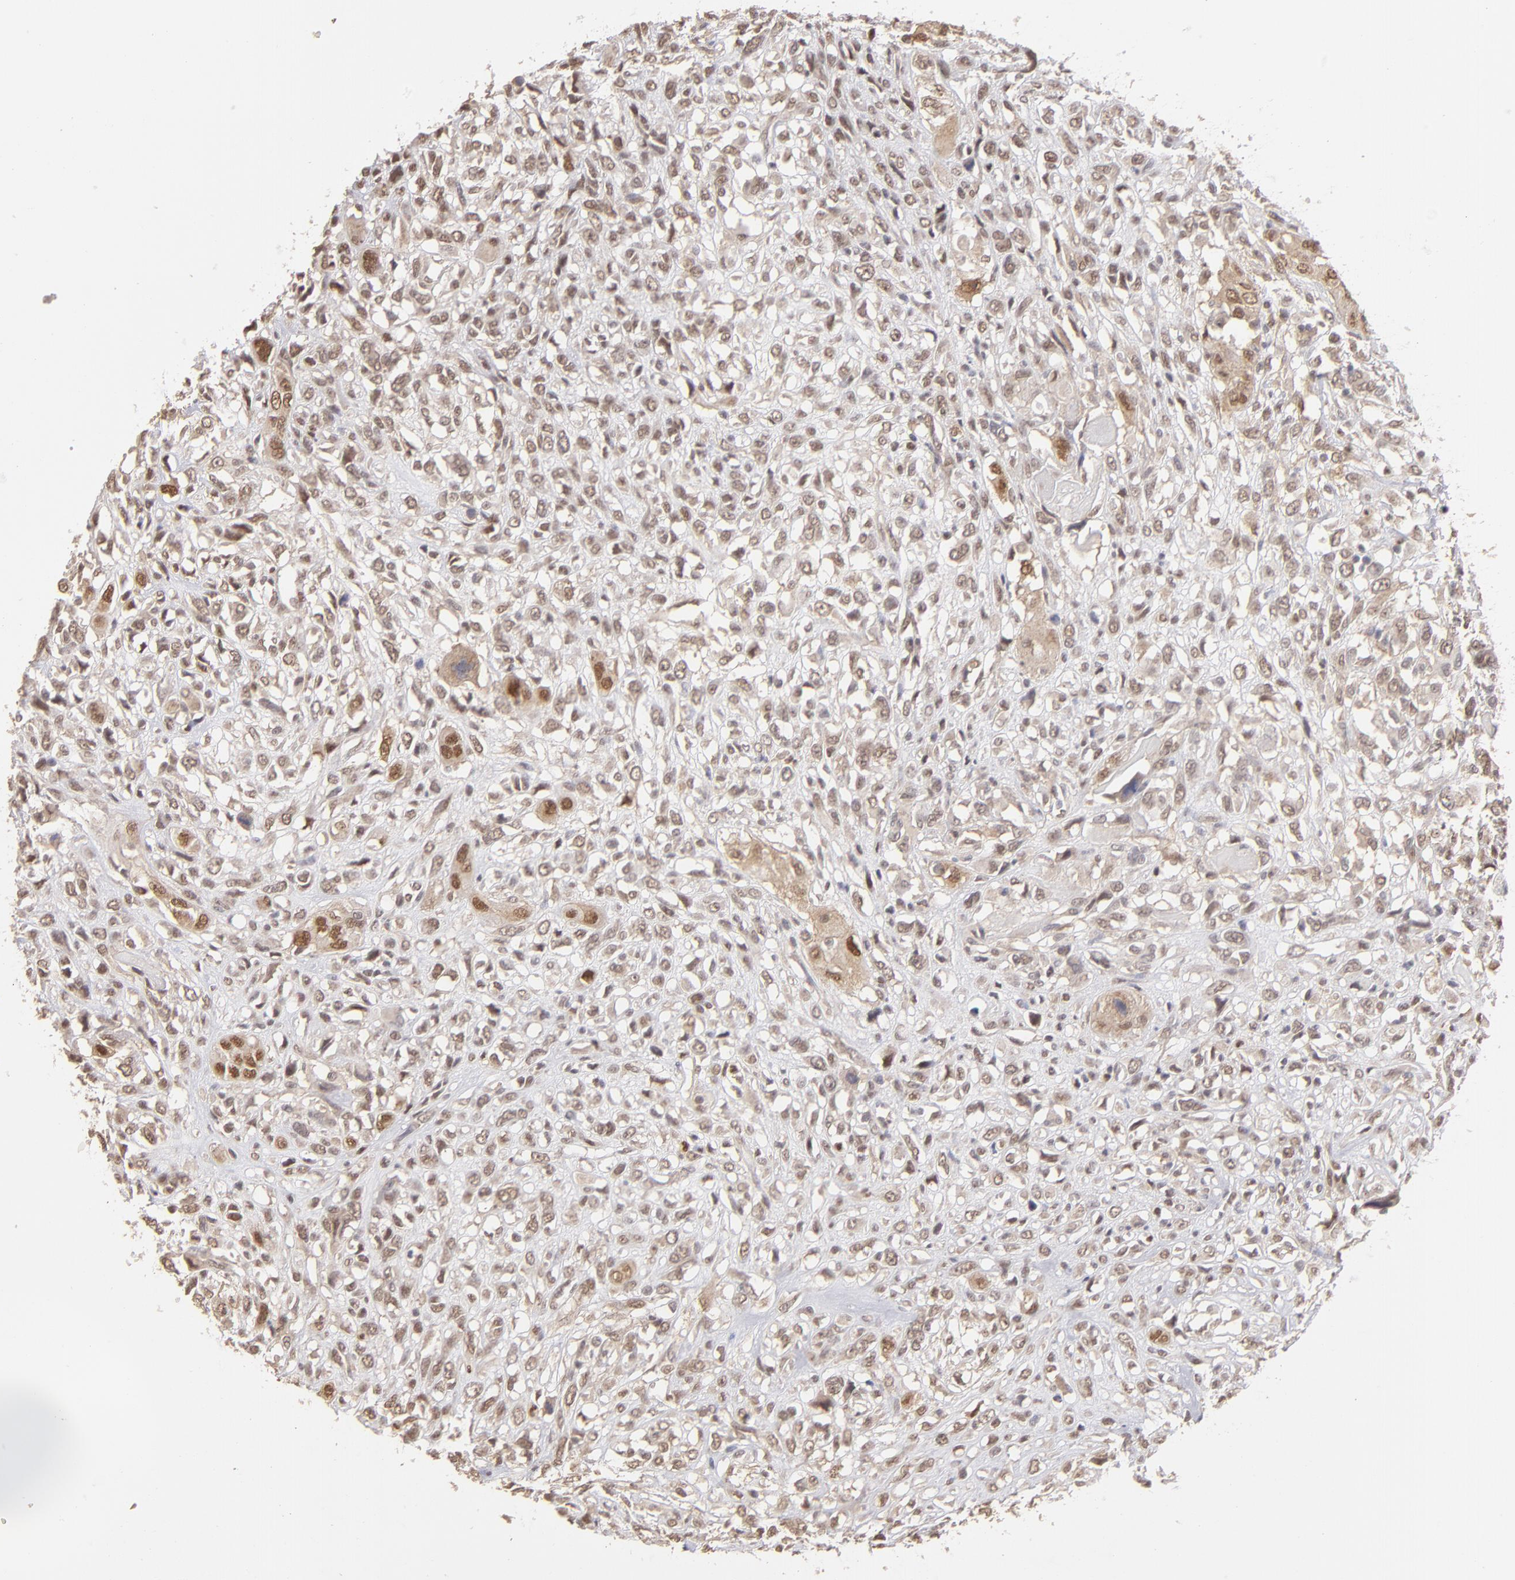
{"staining": {"intensity": "moderate", "quantity": ">75%", "location": "cytoplasmic/membranous,nuclear"}, "tissue": "head and neck cancer", "cell_type": "Tumor cells", "image_type": "cancer", "snomed": [{"axis": "morphology", "description": "Neoplasm, malignant, NOS"}, {"axis": "topography", "description": "Salivary gland"}, {"axis": "topography", "description": "Head-Neck"}], "caption": "Head and neck malignant neoplasm was stained to show a protein in brown. There is medium levels of moderate cytoplasmic/membranous and nuclear staining in approximately >75% of tumor cells.", "gene": "NFE2", "patient": {"sex": "male", "age": 43}}